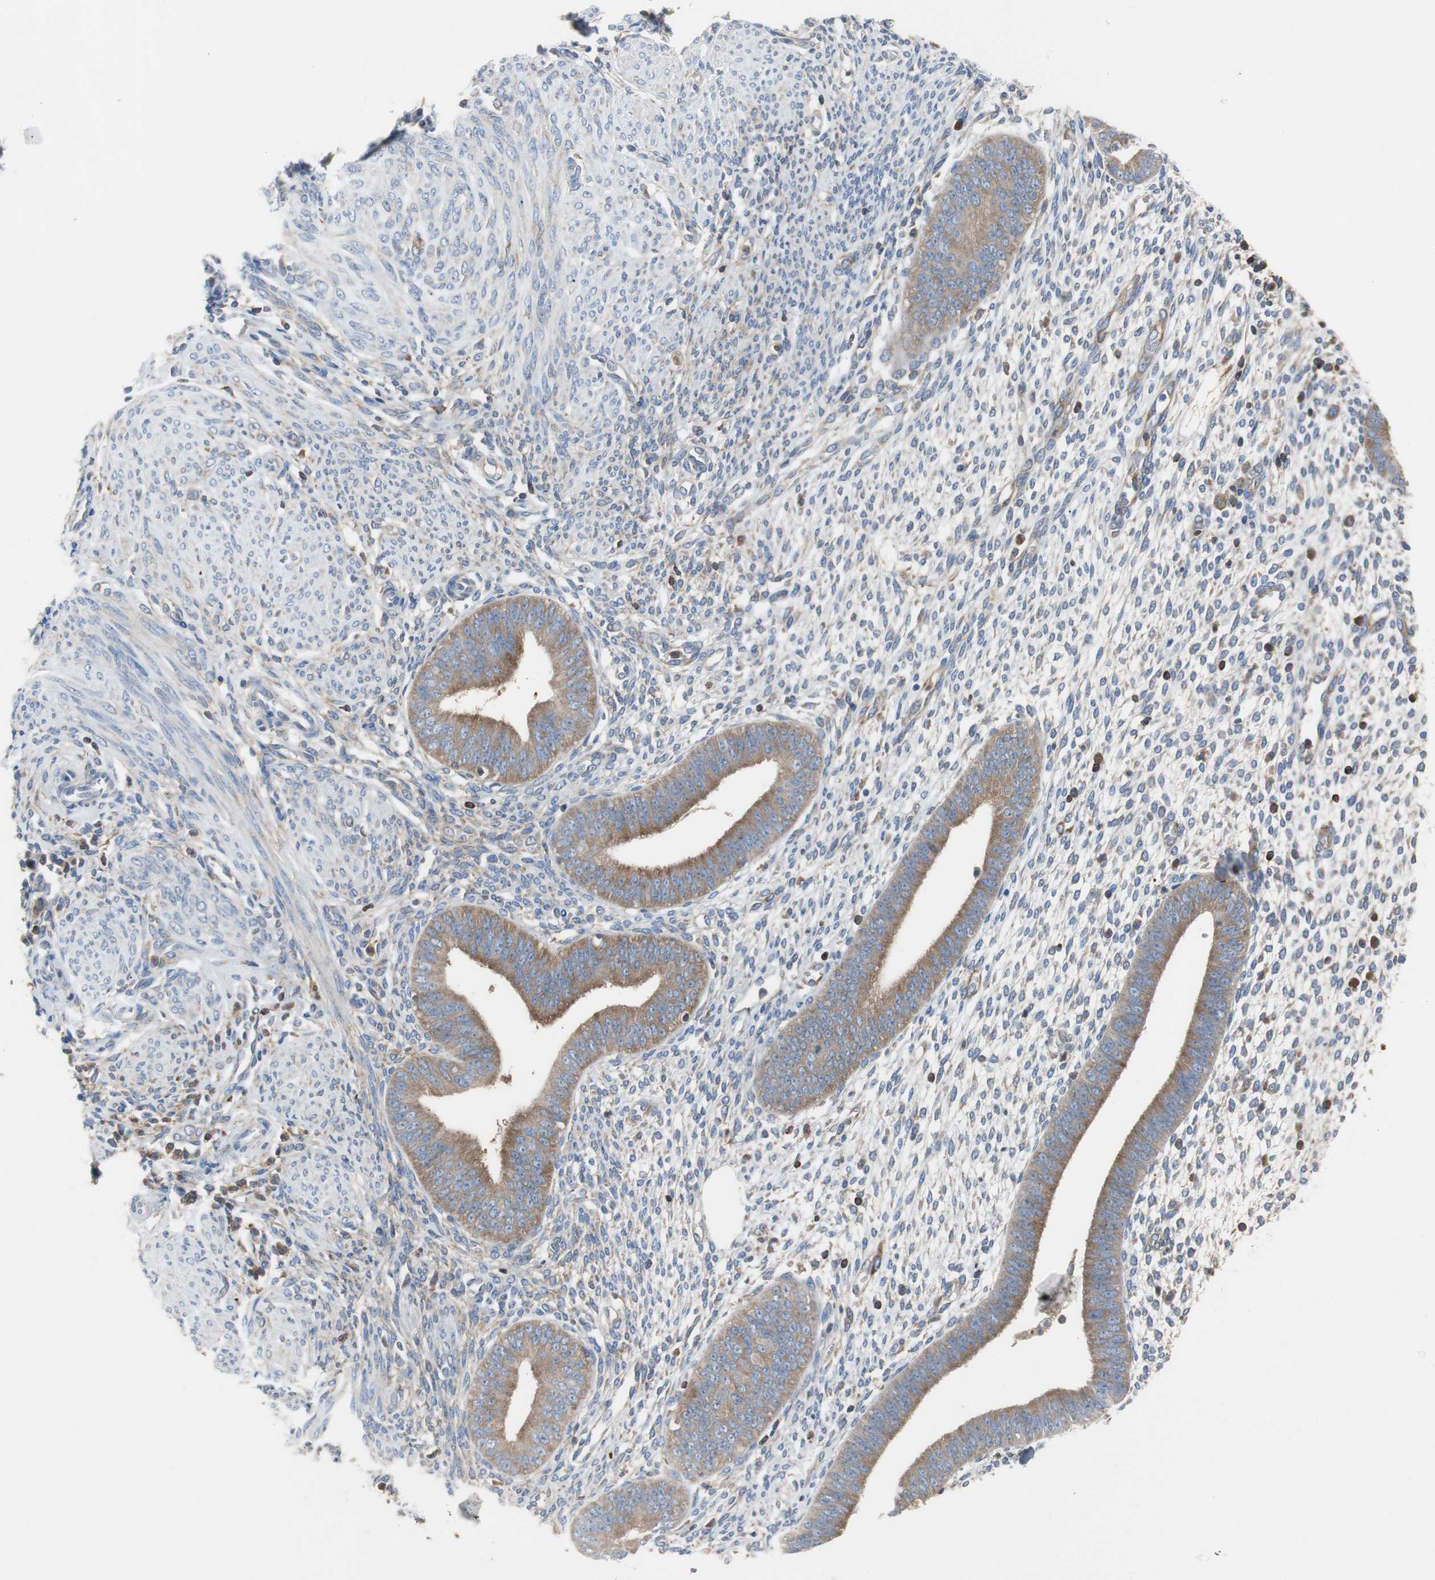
{"staining": {"intensity": "weak", "quantity": "<25%", "location": "cytoplasmic/membranous"}, "tissue": "endometrium", "cell_type": "Cells in endometrial stroma", "image_type": "normal", "snomed": [{"axis": "morphology", "description": "Normal tissue, NOS"}, {"axis": "topography", "description": "Endometrium"}], "caption": "This is an immunohistochemistry histopathology image of normal endometrium. There is no expression in cells in endometrial stroma.", "gene": "TSC22D4", "patient": {"sex": "female", "age": 35}}